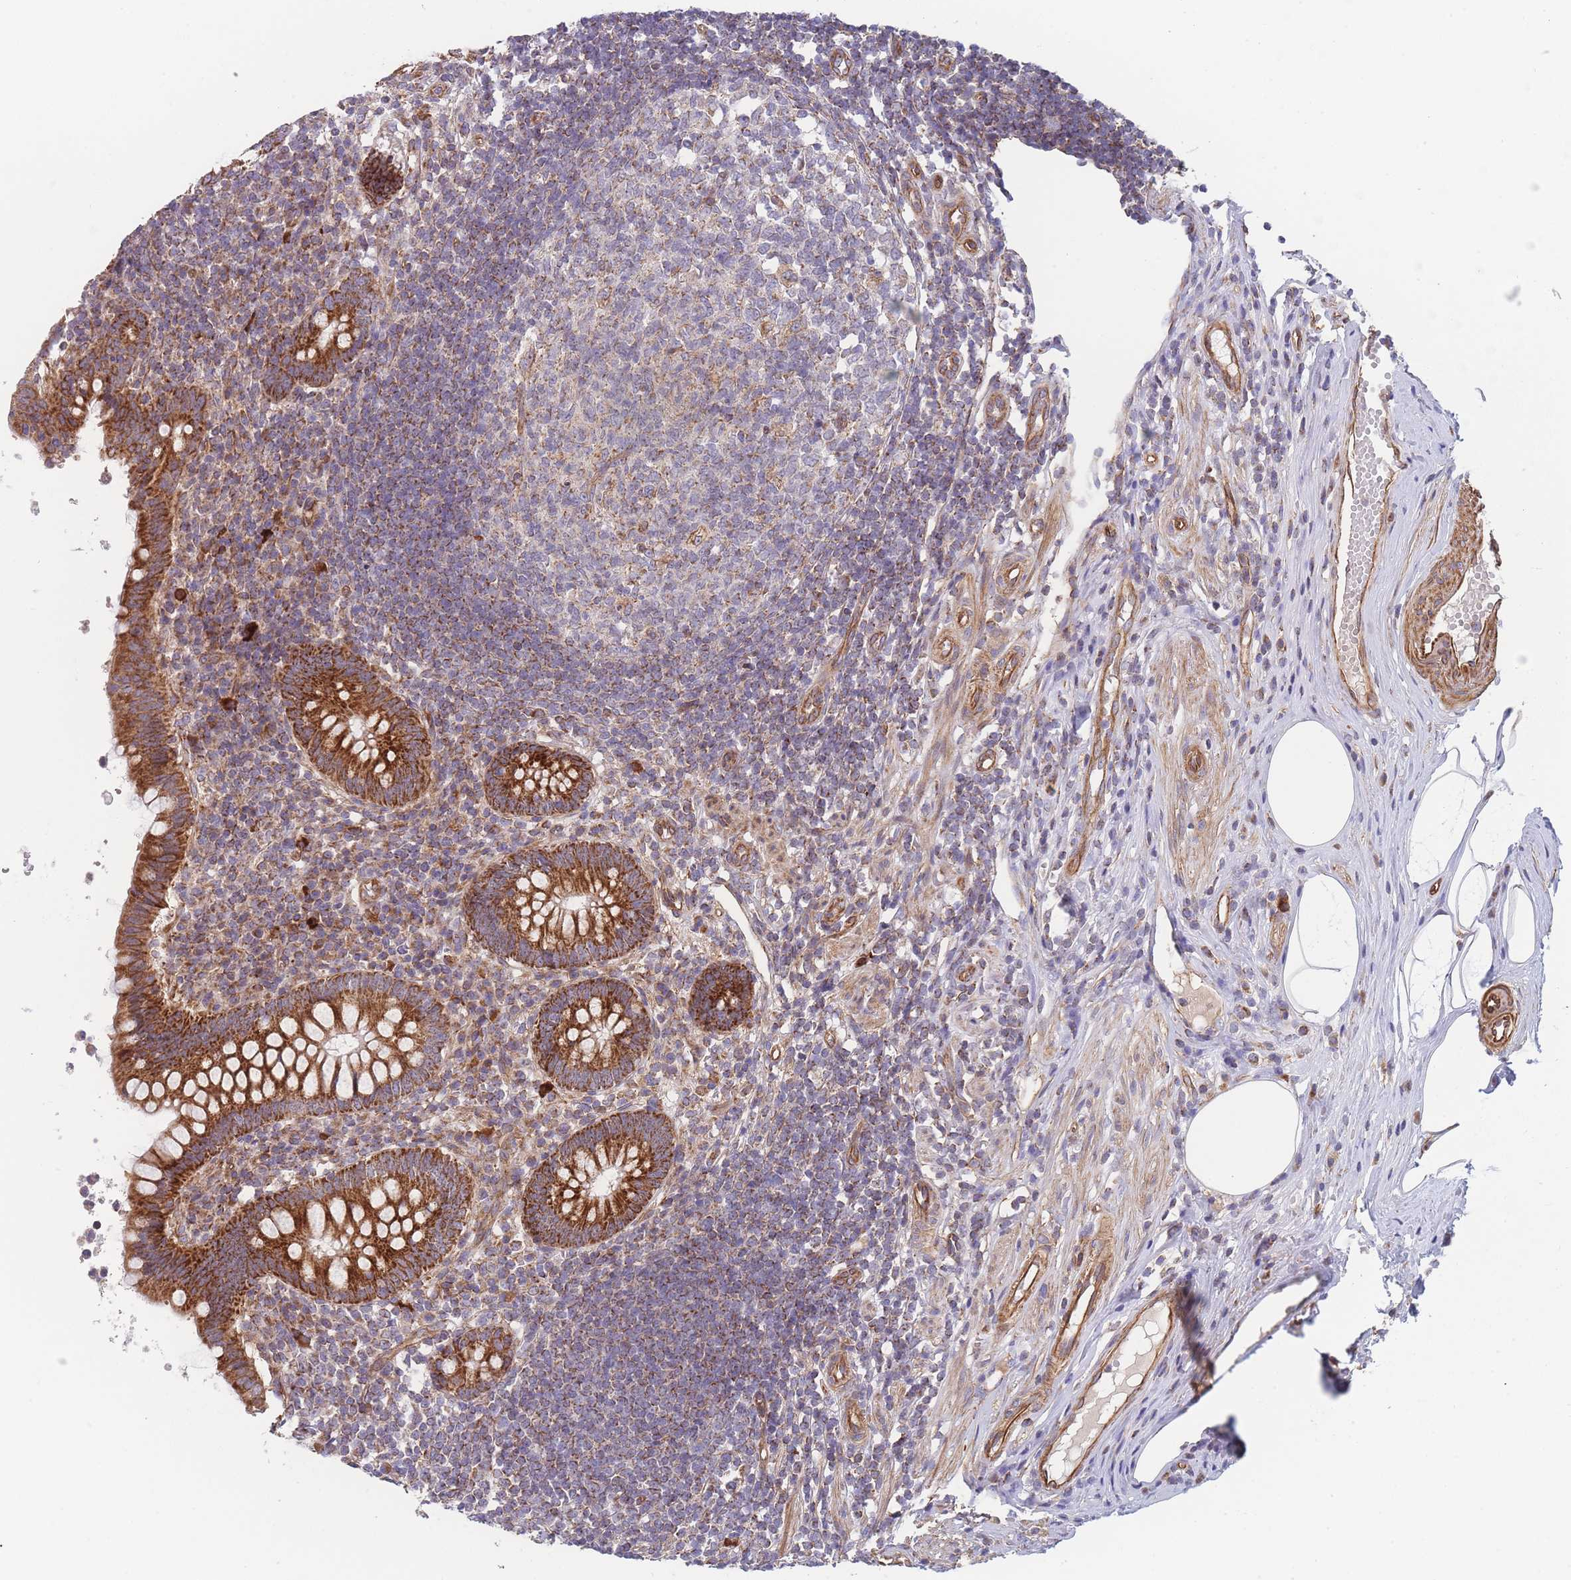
{"staining": {"intensity": "strong", "quantity": ">75%", "location": "cytoplasmic/membranous"}, "tissue": "appendix", "cell_type": "Glandular cells", "image_type": "normal", "snomed": [{"axis": "morphology", "description": "Normal tissue, NOS"}, {"axis": "topography", "description": "Appendix"}], "caption": "Immunohistochemistry (IHC) of unremarkable appendix shows high levels of strong cytoplasmic/membranous staining in approximately >75% of glandular cells. The staining is performed using DAB brown chromogen to label protein expression. The nuclei are counter-stained blue using hematoxylin.", "gene": "MTRES1", "patient": {"sex": "female", "age": 56}}